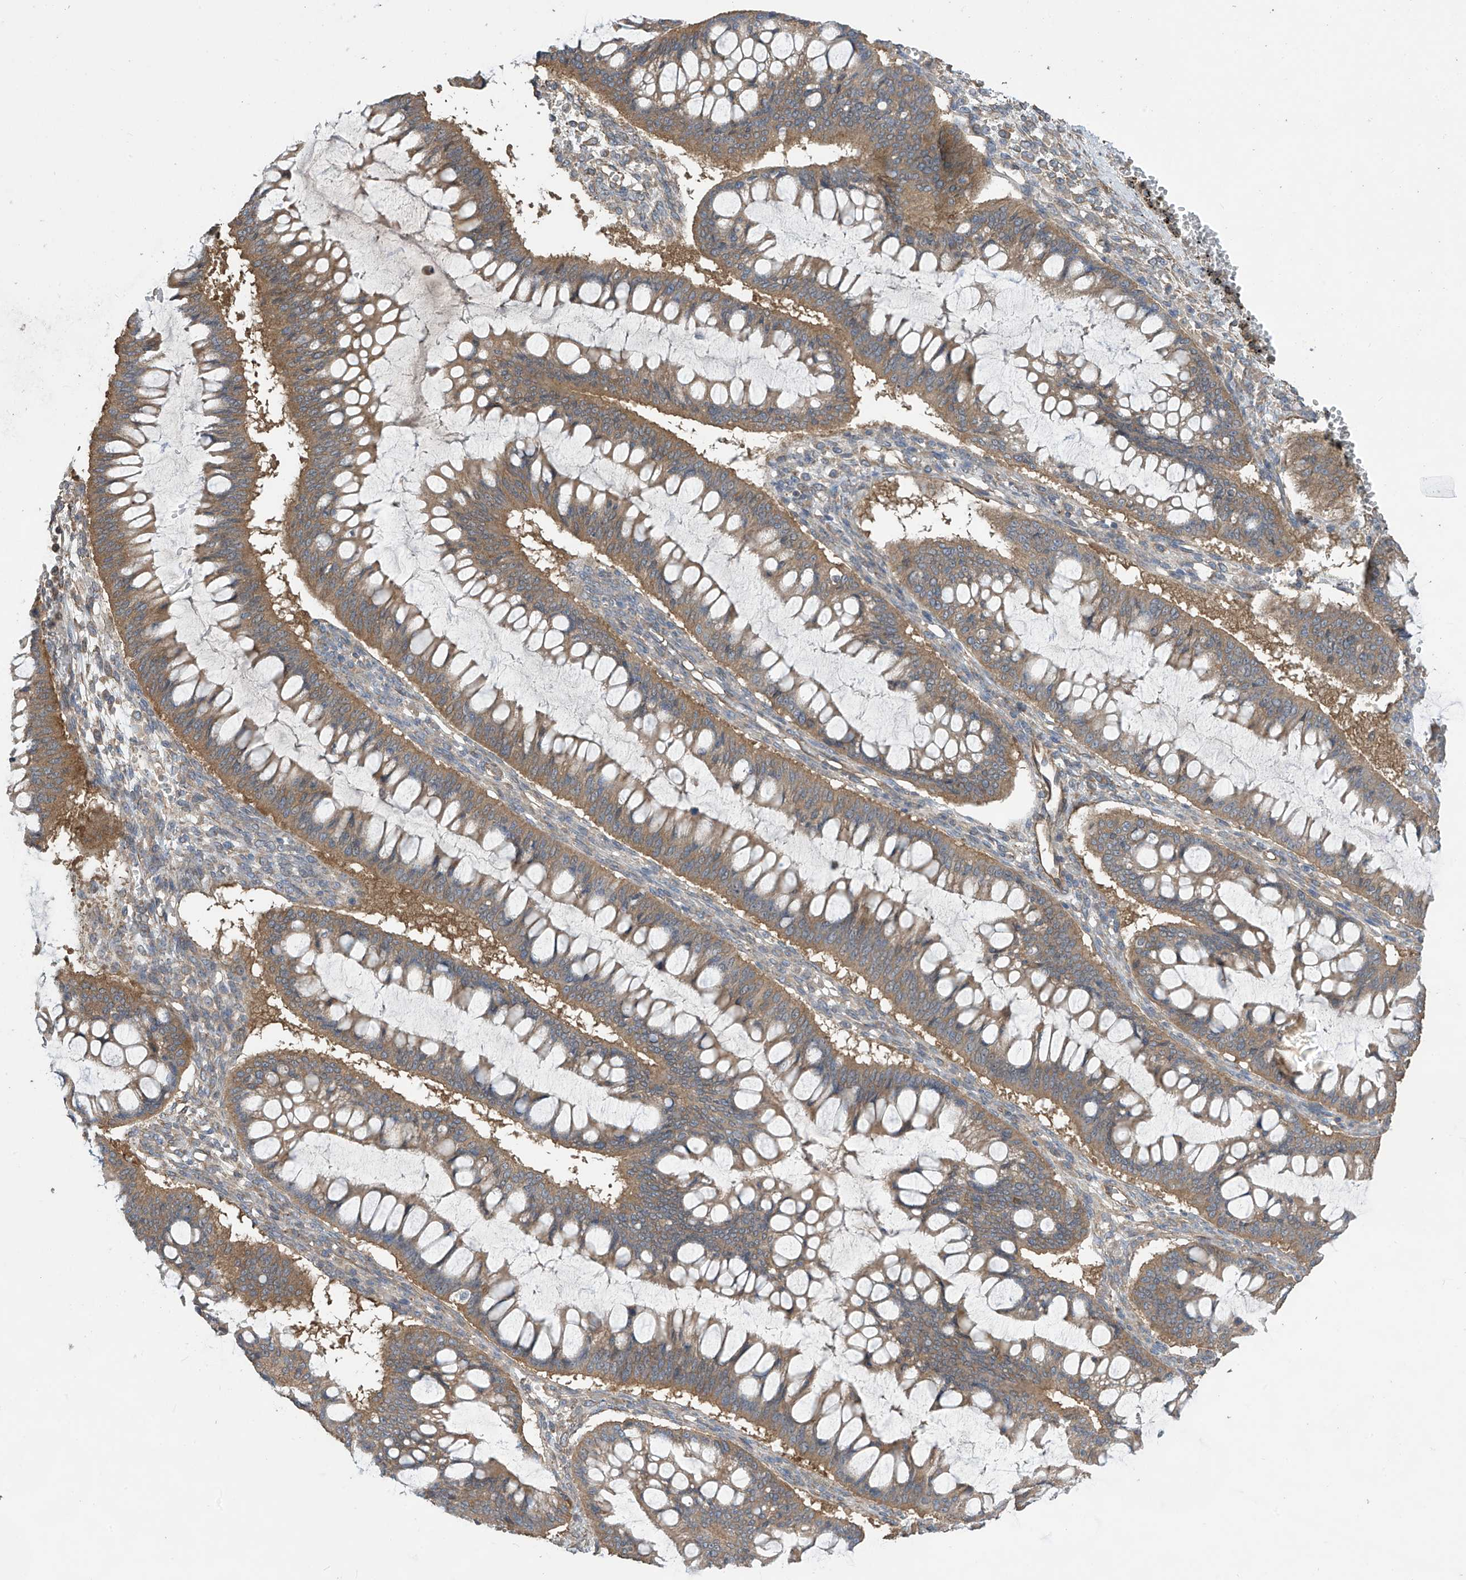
{"staining": {"intensity": "moderate", "quantity": ">75%", "location": "cytoplasmic/membranous"}, "tissue": "ovarian cancer", "cell_type": "Tumor cells", "image_type": "cancer", "snomed": [{"axis": "morphology", "description": "Cystadenocarcinoma, mucinous, NOS"}, {"axis": "topography", "description": "Ovary"}], "caption": "High-power microscopy captured an immunohistochemistry (IHC) photomicrograph of ovarian cancer, revealing moderate cytoplasmic/membranous positivity in about >75% of tumor cells.", "gene": "PHACTR4", "patient": {"sex": "female", "age": 73}}